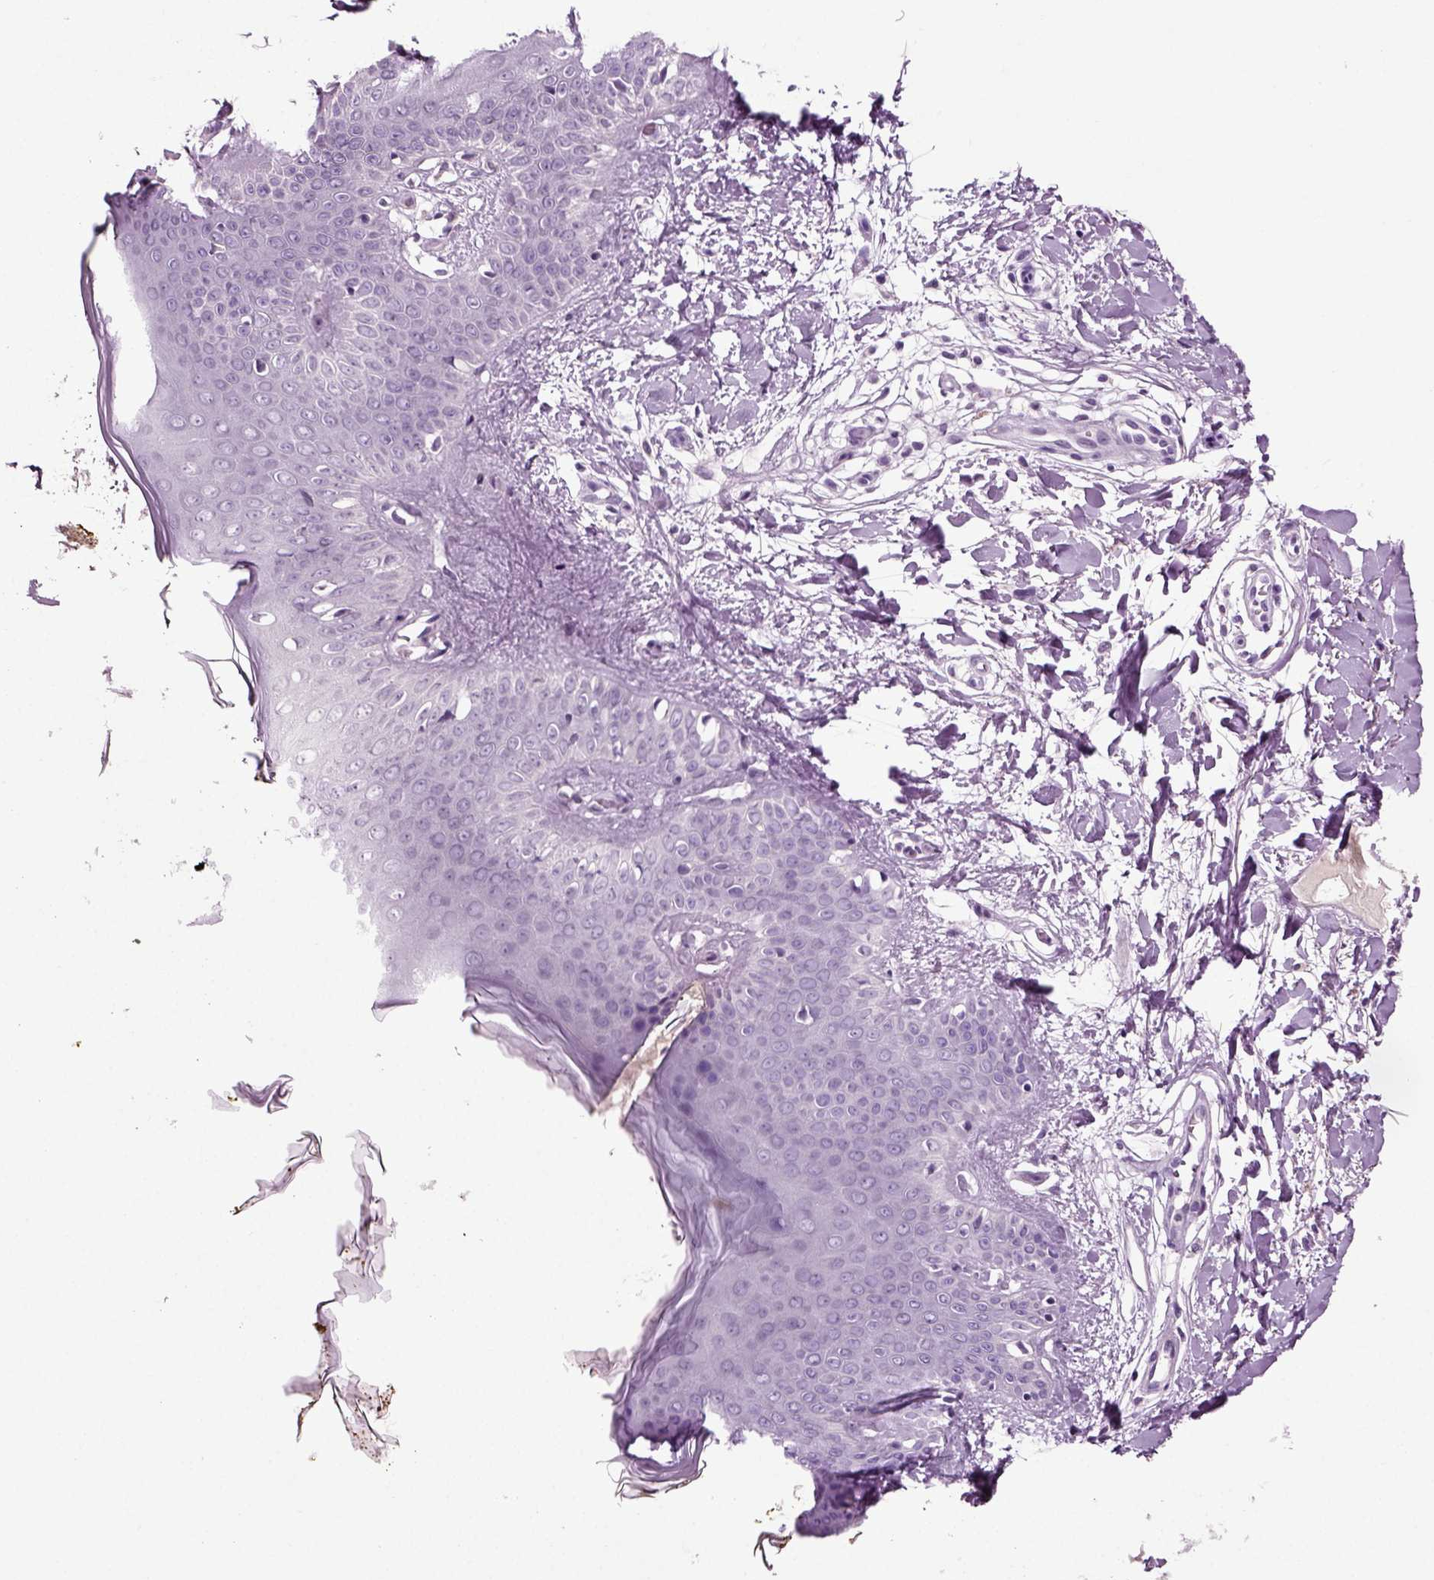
{"staining": {"intensity": "negative", "quantity": "none", "location": "none"}, "tissue": "skin", "cell_type": "Fibroblasts", "image_type": "normal", "snomed": [{"axis": "morphology", "description": "Normal tissue, NOS"}, {"axis": "topography", "description": "Skin"}], "caption": "Immunohistochemistry (IHC) of benign skin exhibits no staining in fibroblasts. (DAB immunohistochemistry, high magnification).", "gene": "SPATA17", "patient": {"sex": "female", "age": 34}}